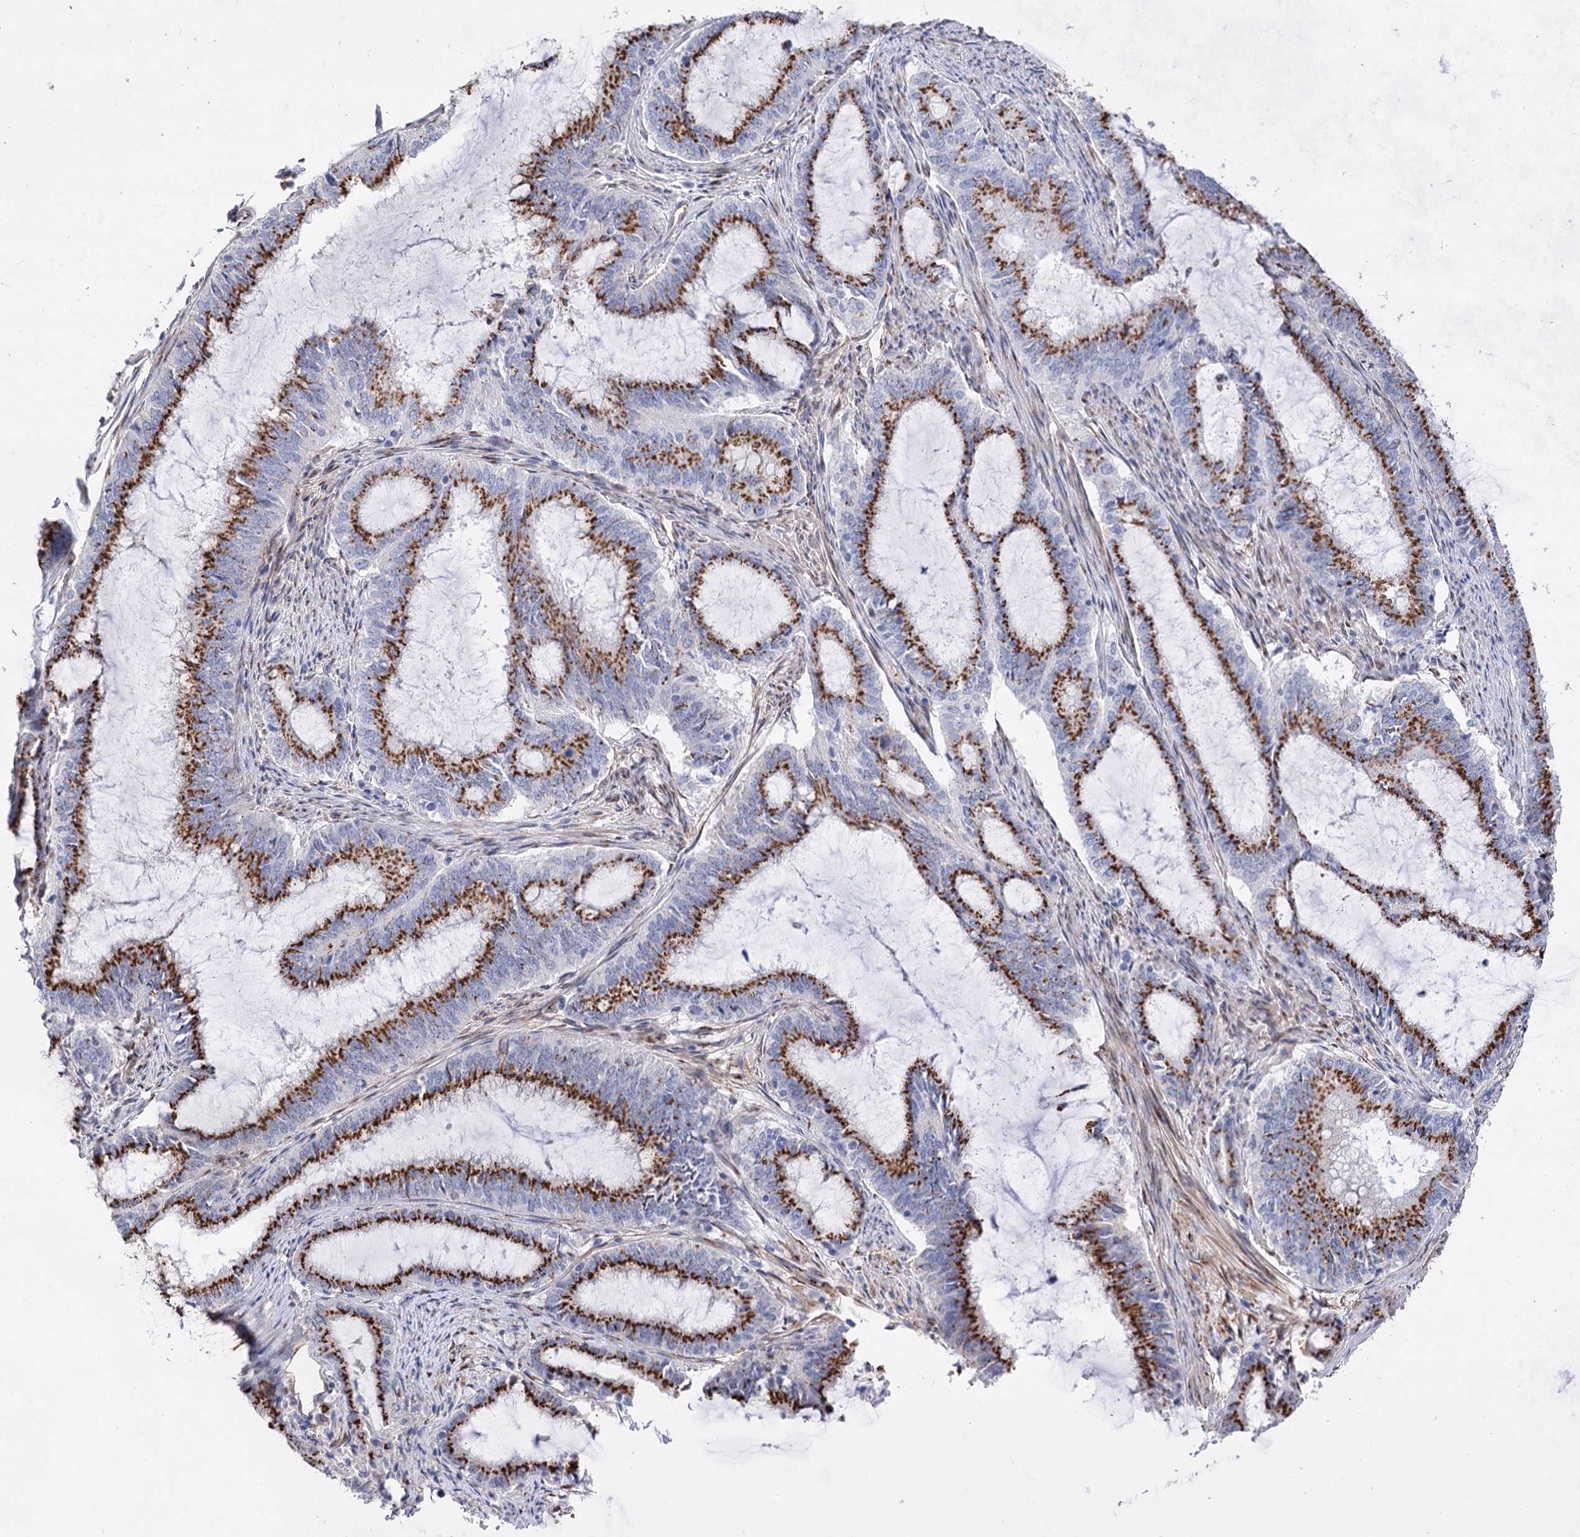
{"staining": {"intensity": "strong", "quantity": ">75%", "location": "cytoplasmic/membranous"}, "tissue": "endometrial cancer", "cell_type": "Tumor cells", "image_type": "cancer", "snomed": [{"axis": "morphology", "description": "Adenocarcinoma, NOS"}, {"axis": "topography", "description": "Endometrium"}], "caption": "Brown immunohistochemical staining in human endometrial adenocarcinoma exhibits strong cytoplasmic/membranous staining in about >75% of tumor cells. (IHC, brightfield microscopy, high magnification).", "gene": "C11orf96", "patient": {"sex": "female", "age": 51}}